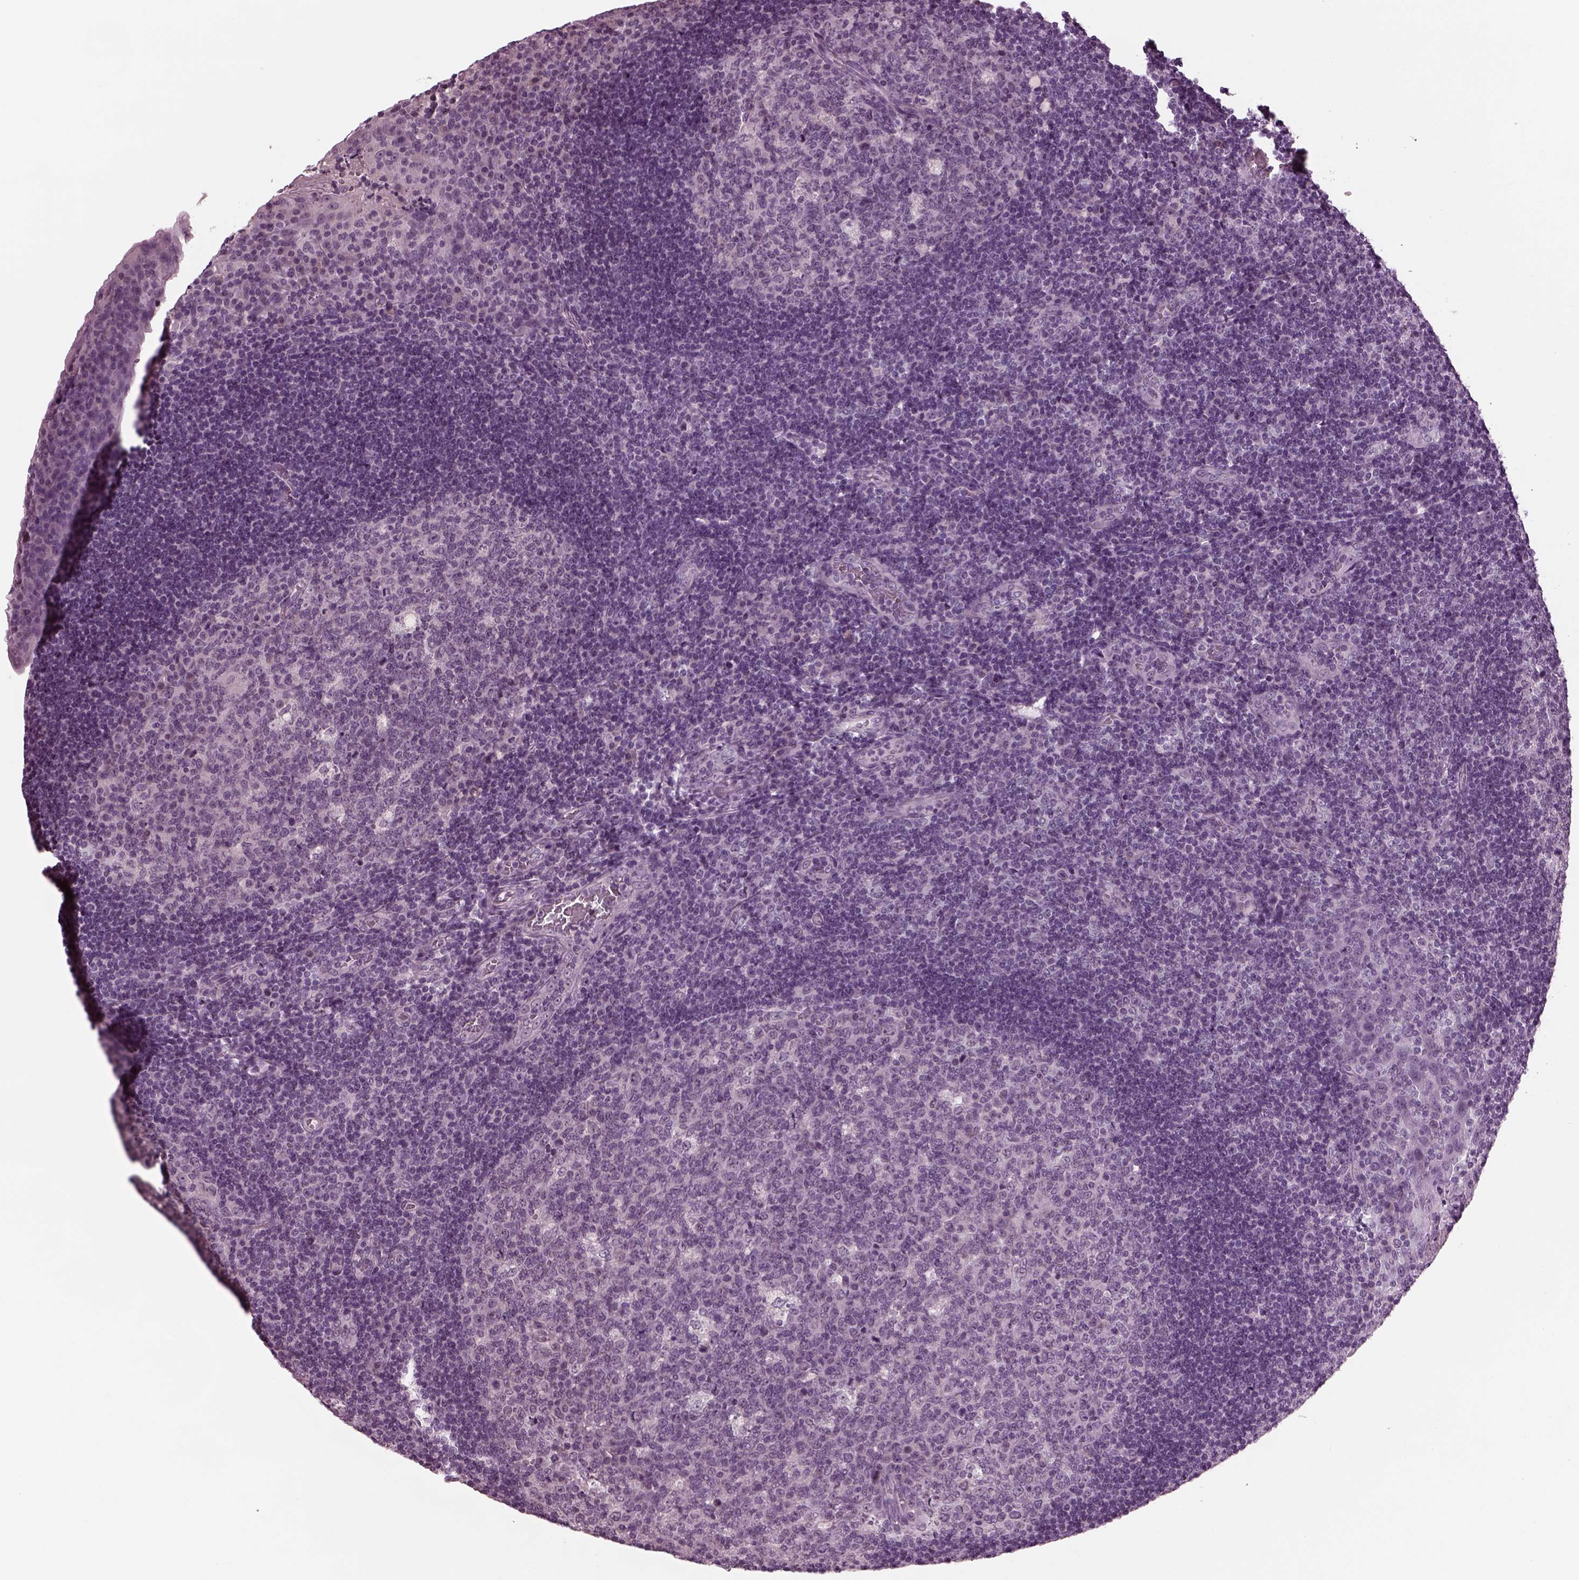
{"staining": {"intensity": "negative", "quantity": "none", "location": "none"}, "tissue": "tonsil", "cell_type": "Germinal center cells", "image_type": "normal", "snomed": [{"axis": "morphology", "description": "Normal tissue, NOS"}, {"axis": "topography", "description": "Tonsil"}], "caption": "DAB (3,3'-diaminobenzidine) immunohistochemical staining of benign human tonsil demonstrates no significant positivity in germinal center cells.", "gene": "CLCN4", "patient": {"sex": "male", "age": 17}}